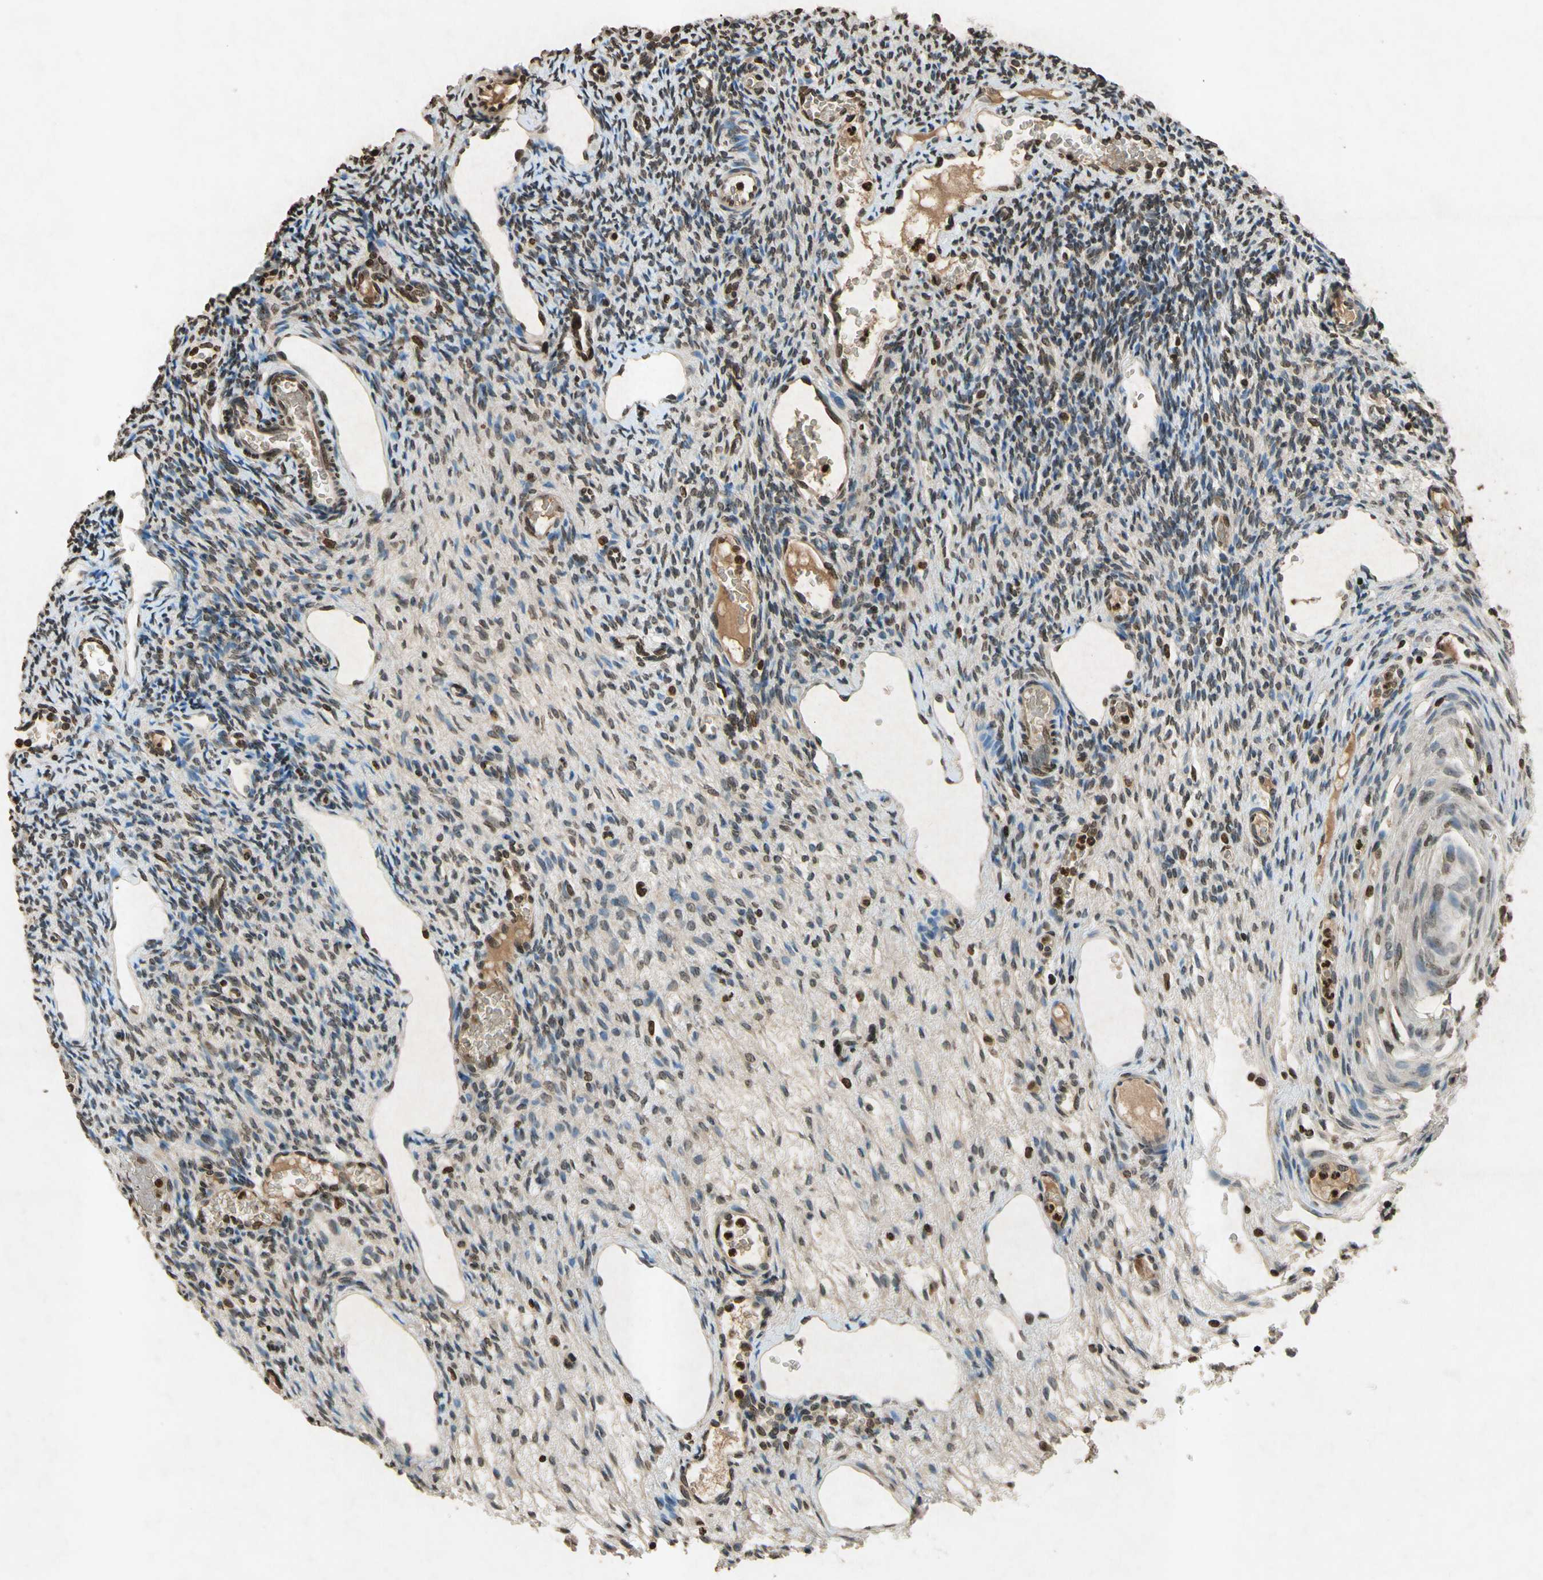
{"staining": {"intensity": "strong", "quantity": ">75%", "location": "nuclear"}, "tissue": "ovary", "cell_type": "Follicle cells", "image_type": "normal", "snomed": [{"axis": "morphology", "description": "Normal tissue, NOS"}, {"axis": "topography", "description": "Ovary"}], "caption": "Immunohistochemistry (IHC) histopathology image of normal human ovary stained for a protein (brown), which demonstrates high levels of strong nuclear staining in approximately >75% of follicle cells.", "gene": "HOXB3", "patient": {"sex": "female", "age": 33}}